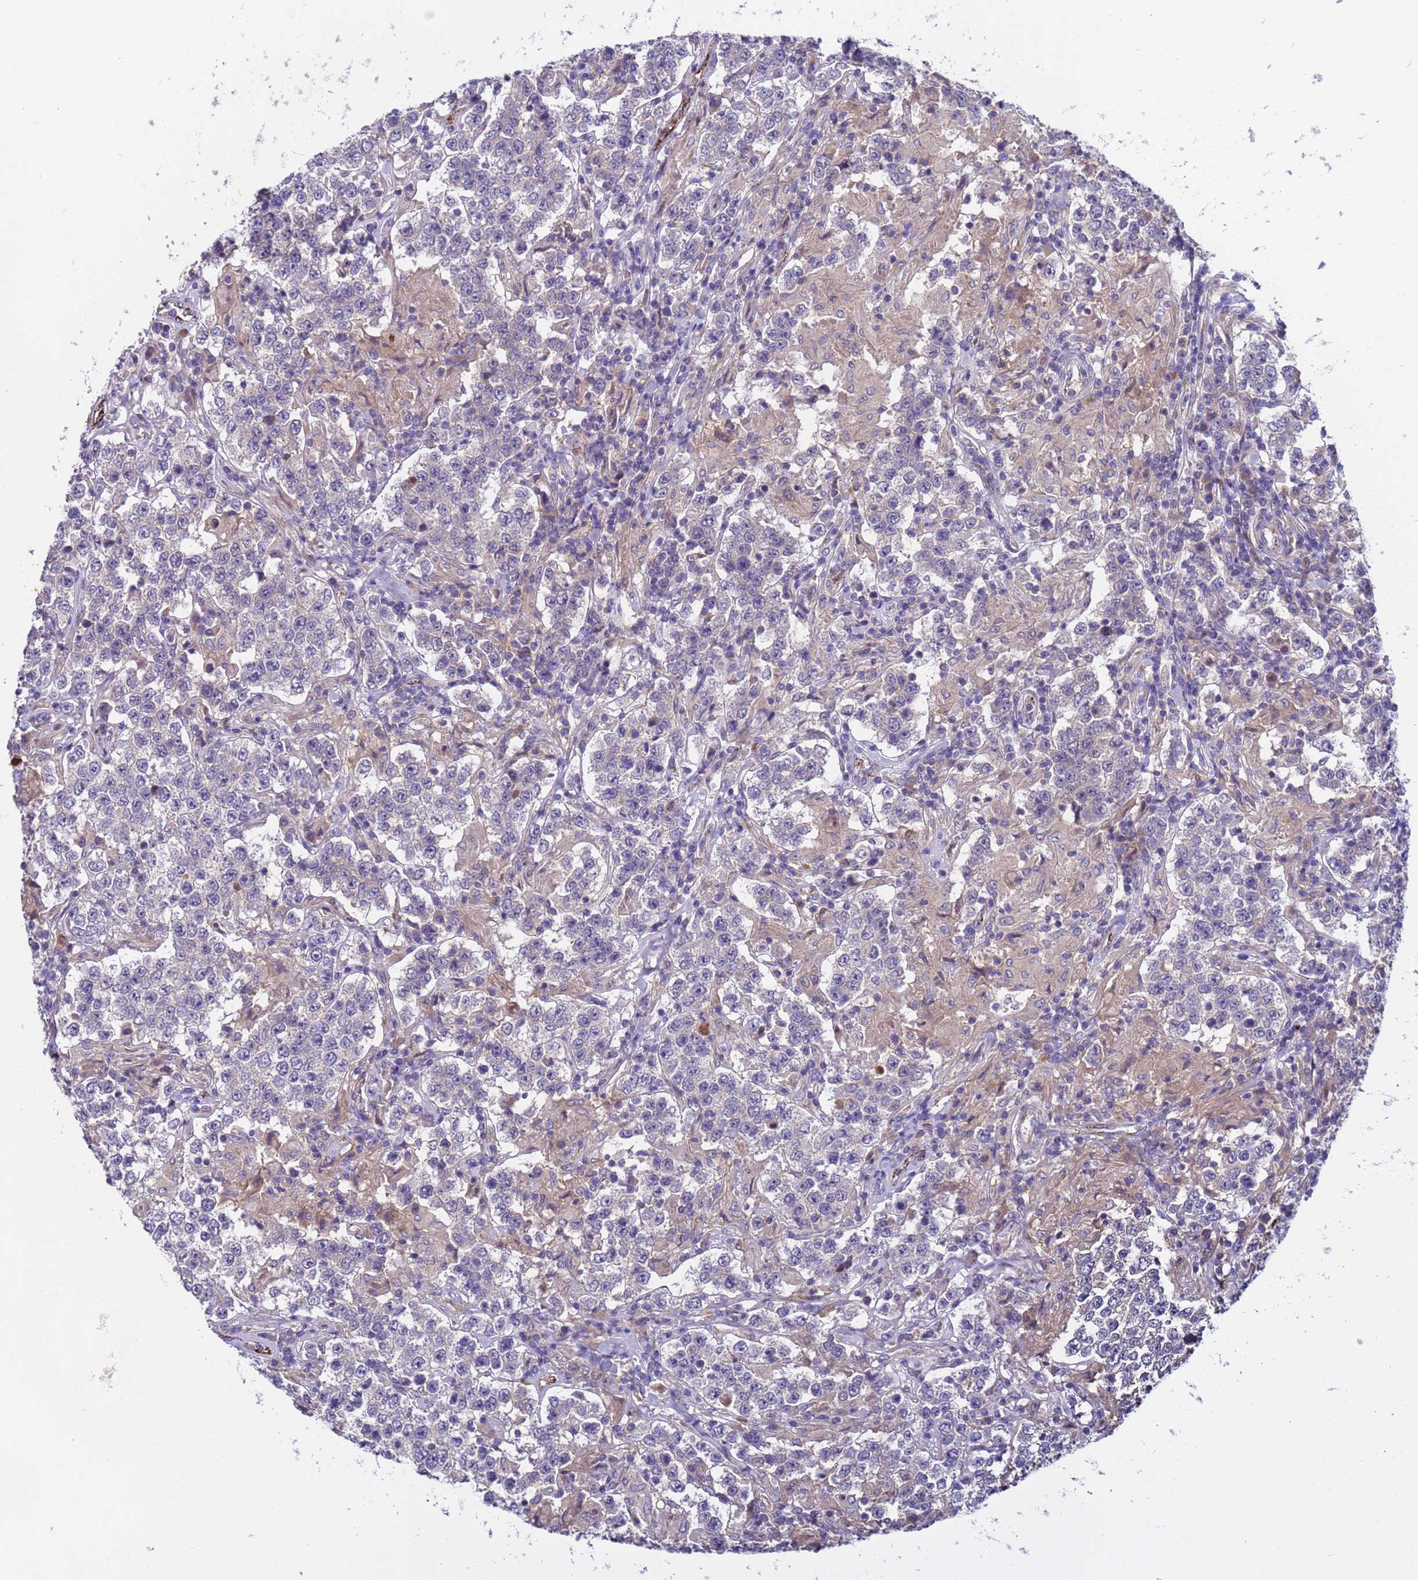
{"staining": {"intensity": "negative", "quantity": "none", "location": "none"}, "tissue": "testis cancer", "cell_type": "Tumor cells", "image_type": "cancer", "snomed": [{"axis": "morphology", "description": "Seminoma, NOS"}, {"axis": "morphology", "description": "Carcinoma, Embryonal, NOS"}, {"axis": "topography", "description": "Testis"}], "caption": "This is an IHC histopathology image of testis cancer (seminoma). There is no positivity in tumor cells.", "gene": "ZNF248", "patient": {"sex": "male", "age": 41}}